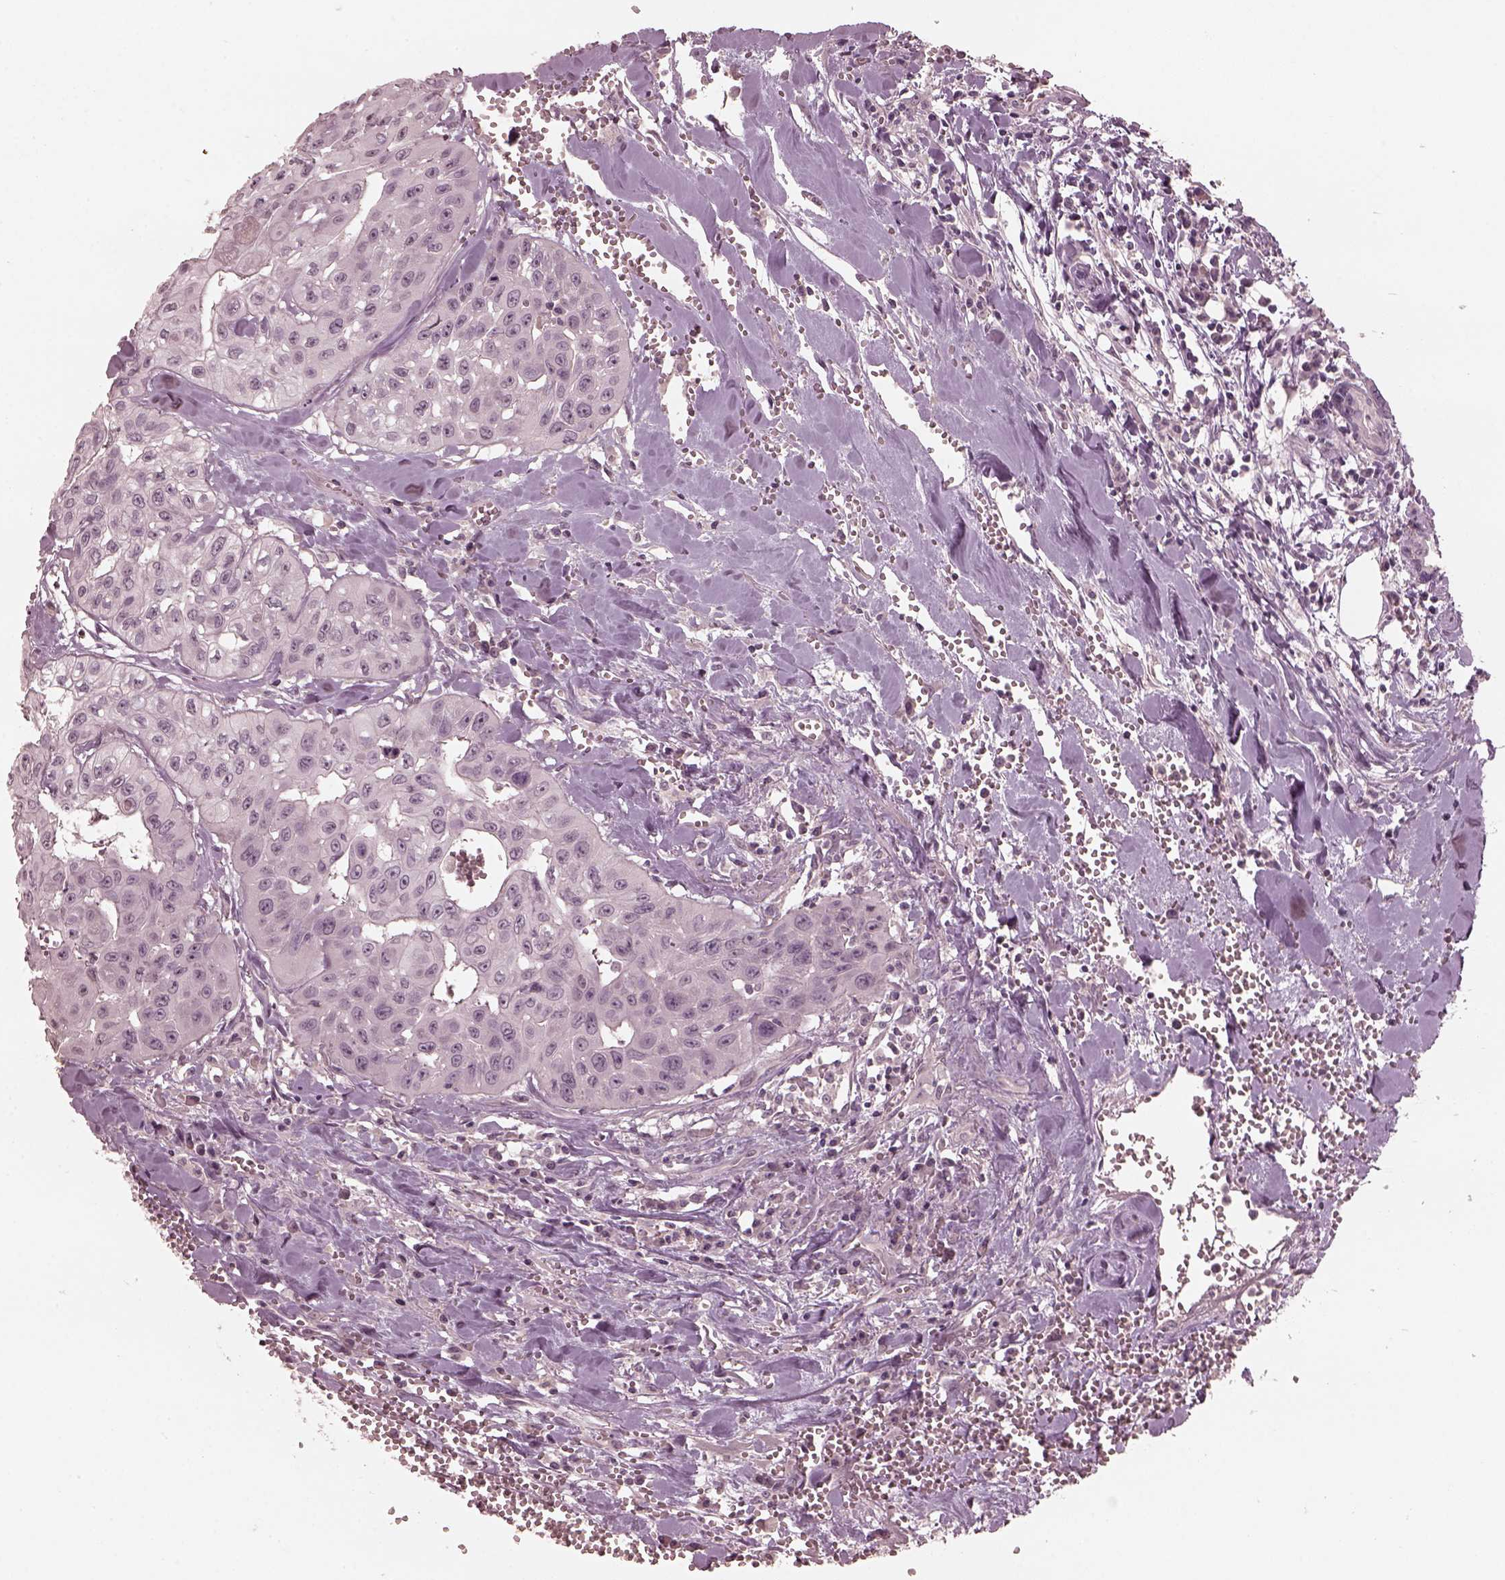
{"staining": {"intensity": "negative", "quantity": "none", "location": "none"}, "tissue": "head and neck cancer", "cell_type": "Tumor cells", "image_type": "cancer", "snomed": [{"axis": "morphology", "description": "Adenocarcinoma, NOS"}, {"axis": "topography", "description": "Head-Neck"}], "caption": "Tumor cells are negative for protein expression in human head and neck cancer (adenocarcinoma).", "gene": "OPTC", "patient": {"sex": "male", "age": 73}}